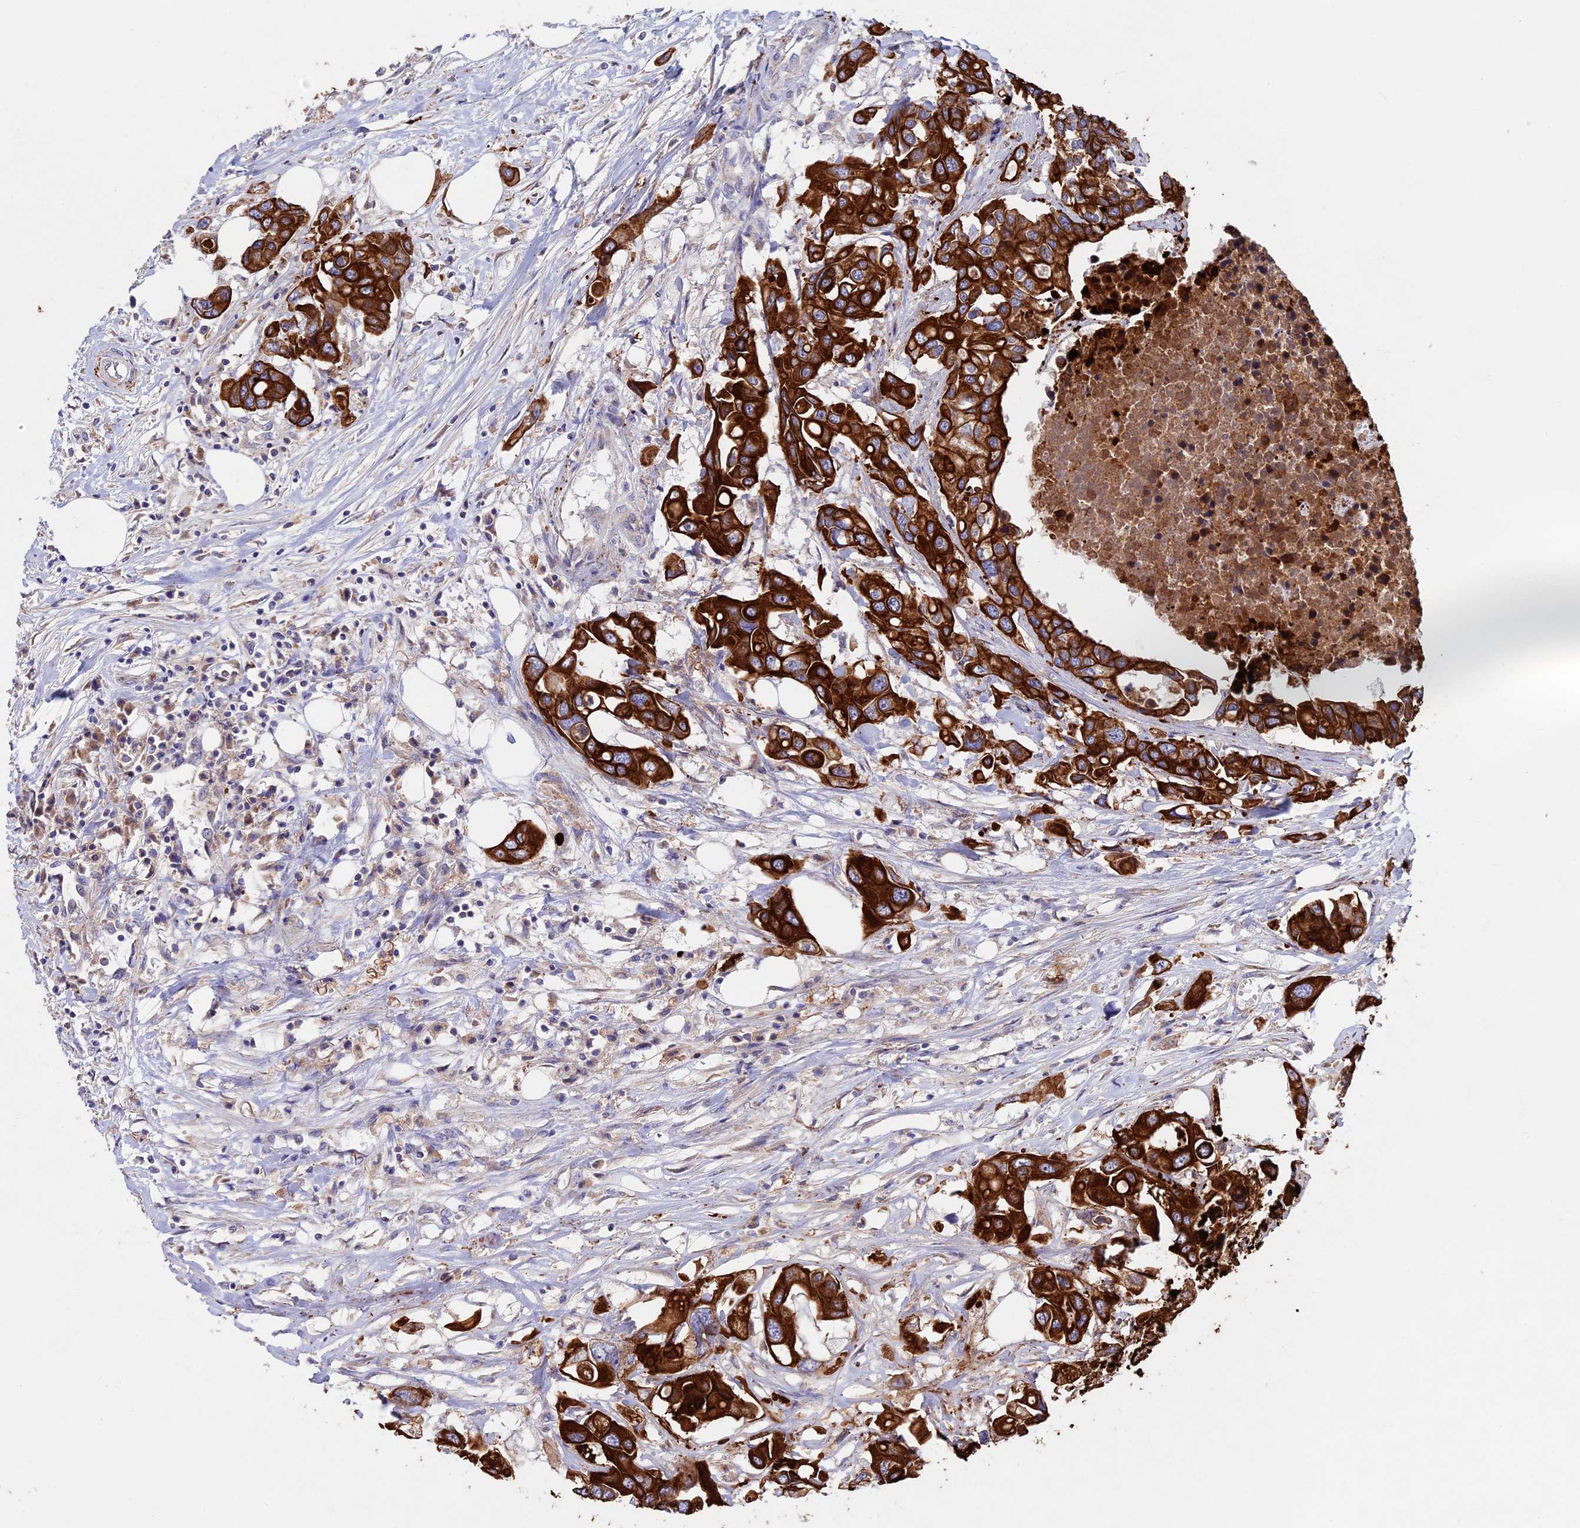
{"staining": {"intensity": "strong", "quantity": ">75%", "location": "cytoplasmic/membranous"}, "tissue": "colorectal cancer", "cell_type": "Tumor cells", "image_type": "cancer", "snomed": [{"axis": "morphology", "description": "Adenocarcinoma, NOS"}, {"axis": "topography", "description": "Colon"}], "caption": "Tumor cells demonstrate high levels of strong cytoplasmic/membranous positivity in approximately >75% of cells in human colorectal cancer (adenocarcinoma).", "gene": "PTPN9", "patient": {"sex": "male", "age": 77}}